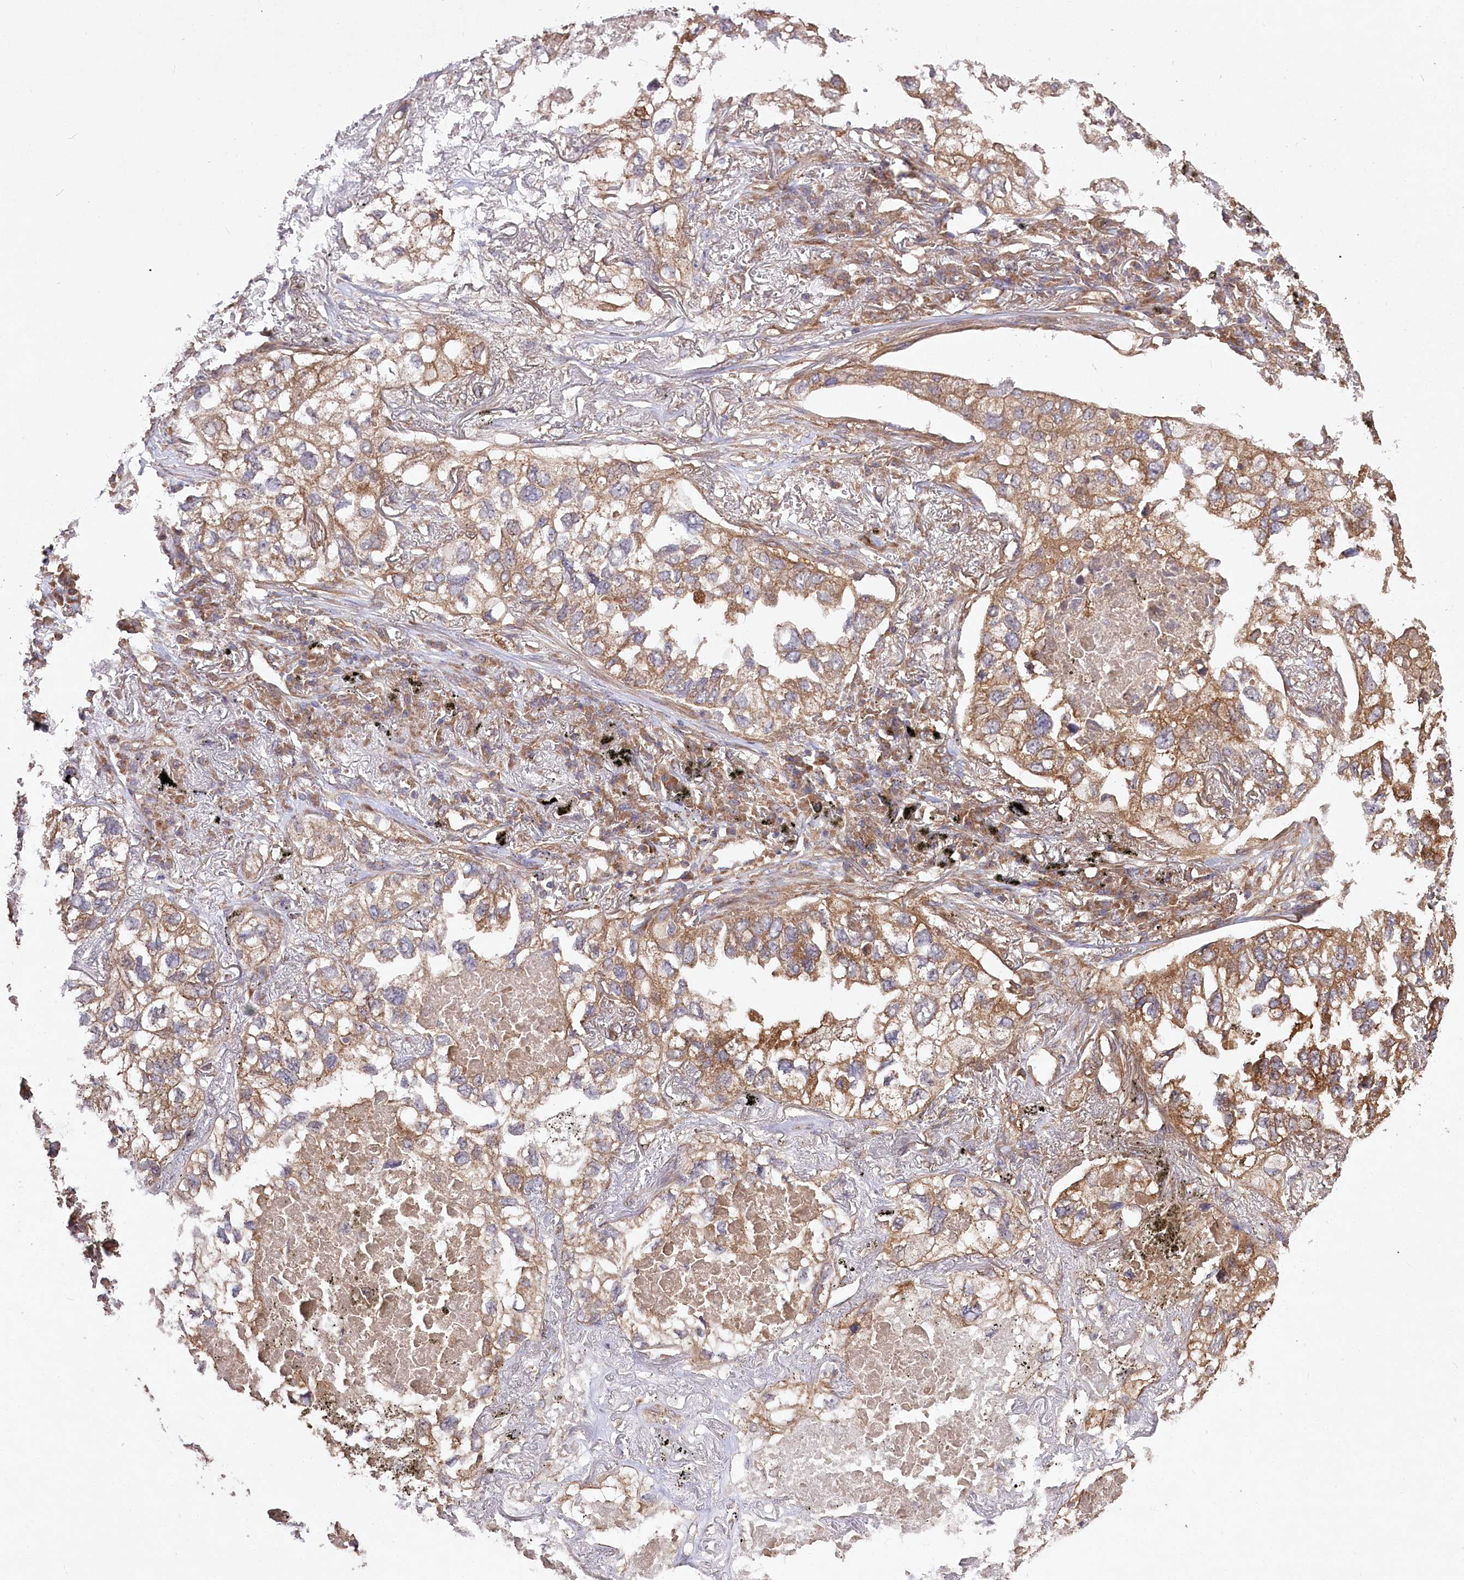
{"staining": {"intensity": "moderate", "quantity": ">75%", "location": "cytoplasmic/membranous"}, "tissue": "lung cancer", "cell_type": "Tumor cells", "image_type": "cancer", "snomed": [{"axis": "morphology", "description": "Adenocarcinoma, NOS"}, {"axis": "topography", "description": "Lung"}], "caption": "A brown stain shows moderate cytoplasmic/membranous positivity of a protein in lung cancer (adenocarcinoma) tumor cells. (DAB (3,3'-diaminobenzidine) IHC, brown staining for protein, blue staining for nuclei).", "gene": "PRSS53", "patient": {"sex": "male", "age": 65}}